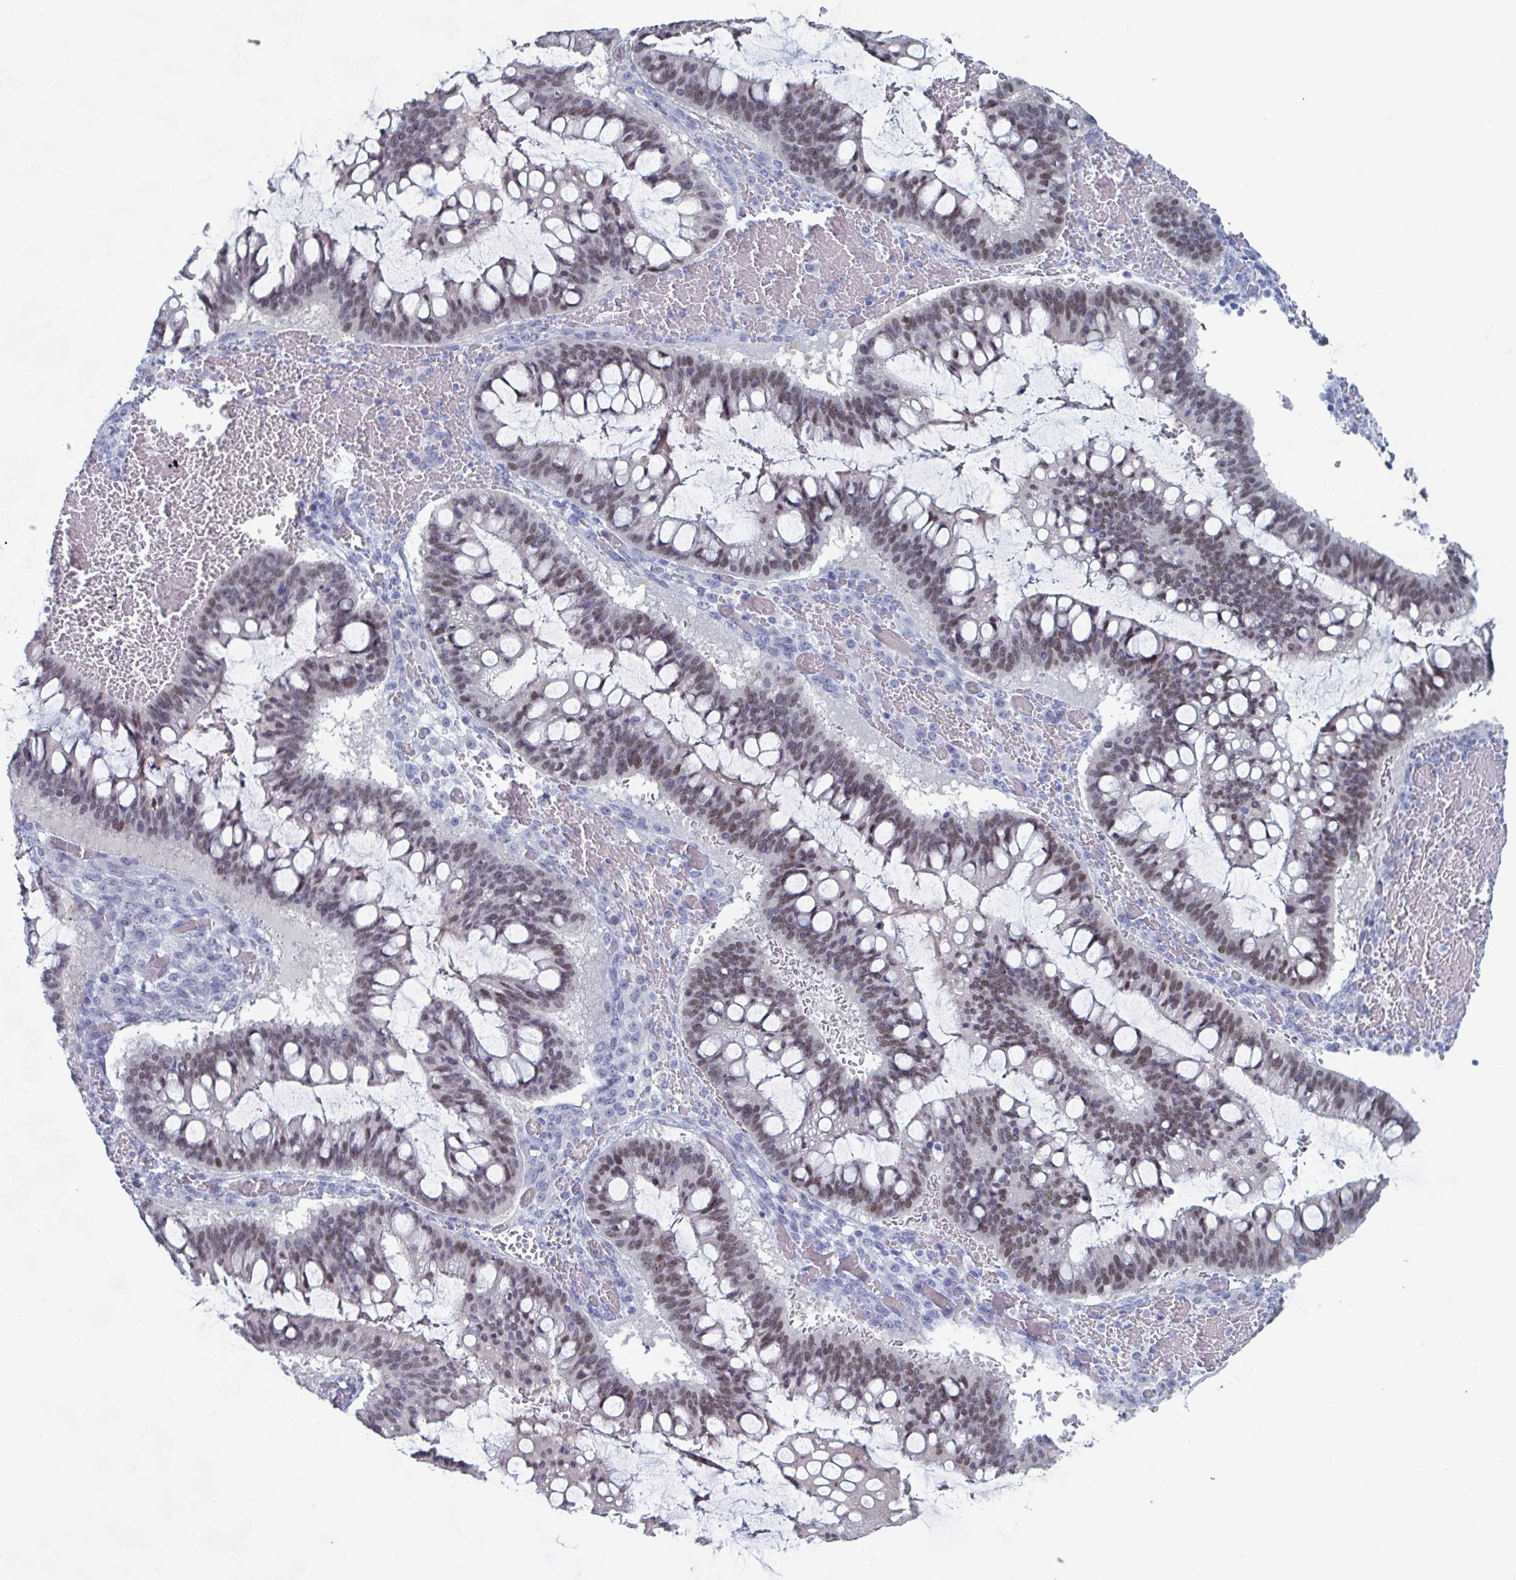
{"staining": {"intensity": "weak", "quantity": "25%-75%", "location": "nuclear"}, "tissue": "ovarian cancer", "cell_type": "Tumor cells", "image_type": "cancer", "snomed": [{"axis": "morphology", "description": "Cystadenocarcinoma, mucinous, NOS"}, {"axis": "topography", "description": "Ovary"}], "caption": "Protein expression by immunohistochemistry (IHC) shows weak nuclear staining in about 25%-75% of tumor cells in ovarian cancer.", "gene": "FOXA1", "patient": {"sex": "female", "age": 73}}